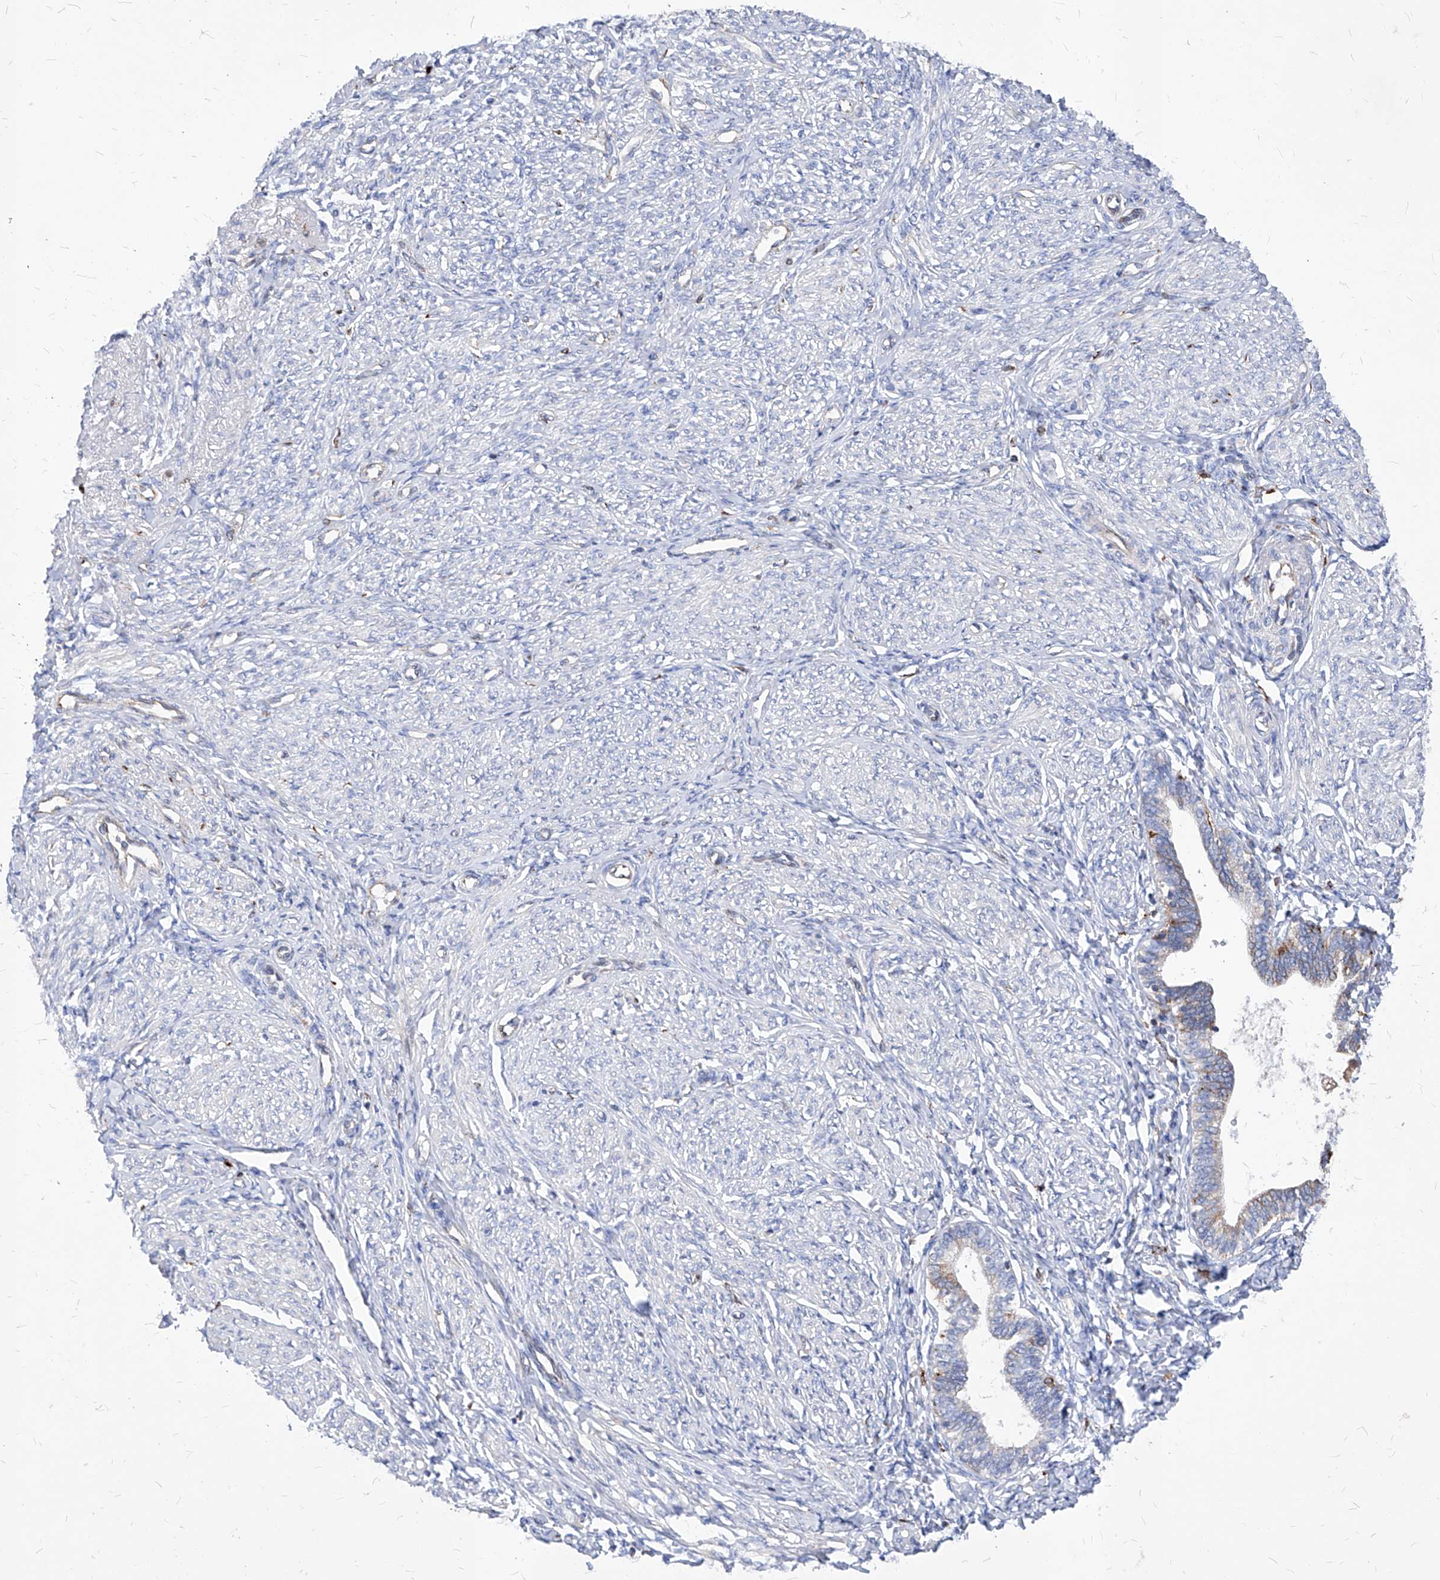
{"staining": {"intensity": "negative", "quantity": "none", "location": "none"}, "tissue": "endometrium", "cell_type": "Cells in endometrial stroma", "image_type": "normal", "snomed": [{"axis": "morphology", "description": "Normal tissue, NOS"}, {"axis": "topography", "description": "Endometrium"}], "caption": "DAB (3,3'-diaminobenzidine) immunohistochemical staining of benign endometrium demonstrates no significant expression in cells in endometrial stroma.", "gene": "UBOX5", "patient": {"sex": "female", "age": 72}}